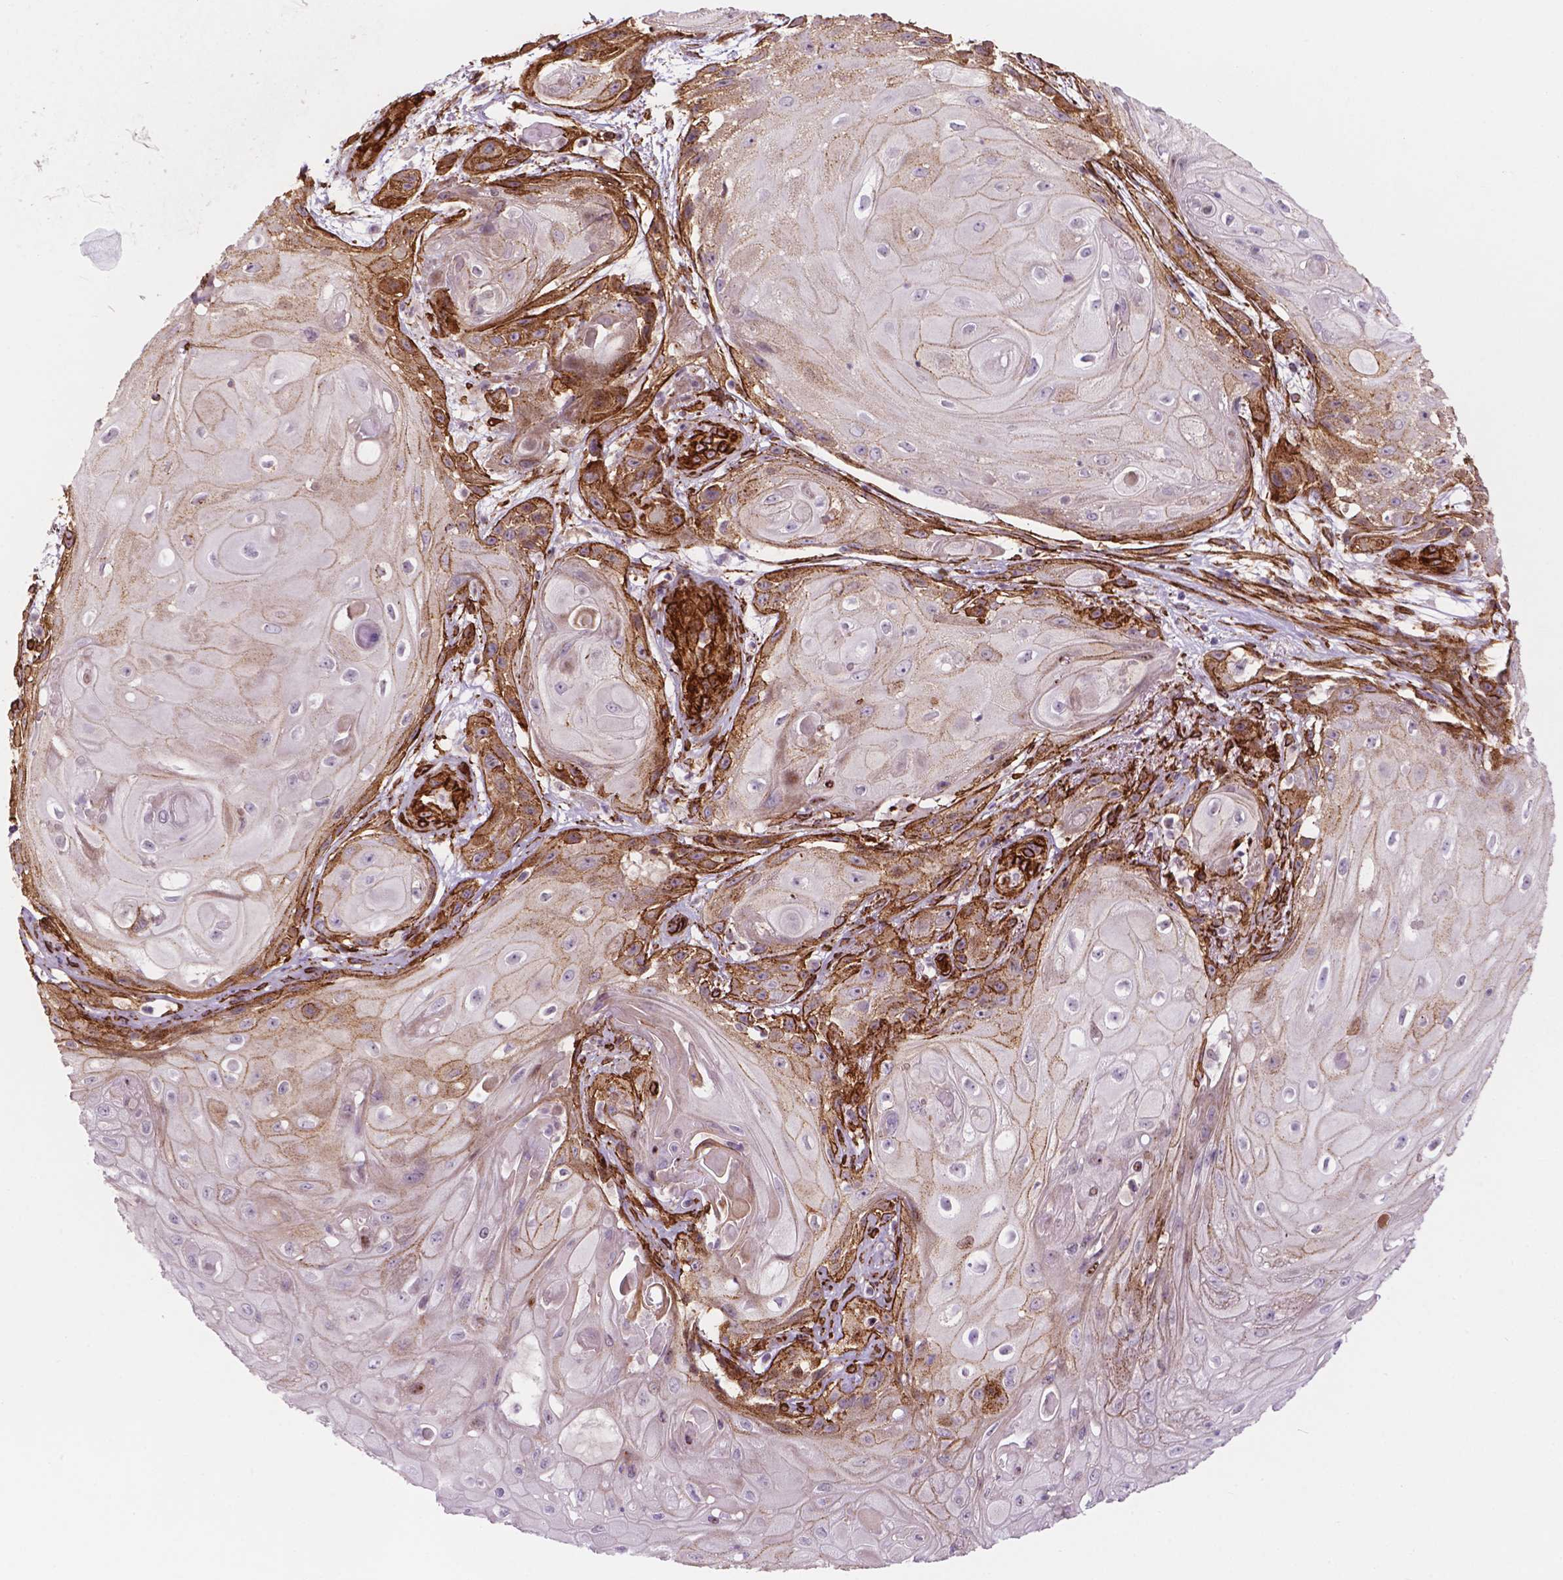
{"staining": {"intensity": "moderate", "quantity": "25%-75%", "location": "cytoplasmic/membranous"}, "tissue": "skin cancer", "cell_type": "Tumor cells", "image_type": "cancer", "snomed": [{"axis": "morphology", "description": "Squamous cell carcinoma, NOS"}, {"axis": "topography", "description": "Skin"}], "caption": "The histopathology image displays a brown stain indicating the presence of a protein in the cytoplasmic/membranous of tumor cells in skin cancer.", "gene": "EGFL8", "patient": {"sex": "male", "age": 62}}